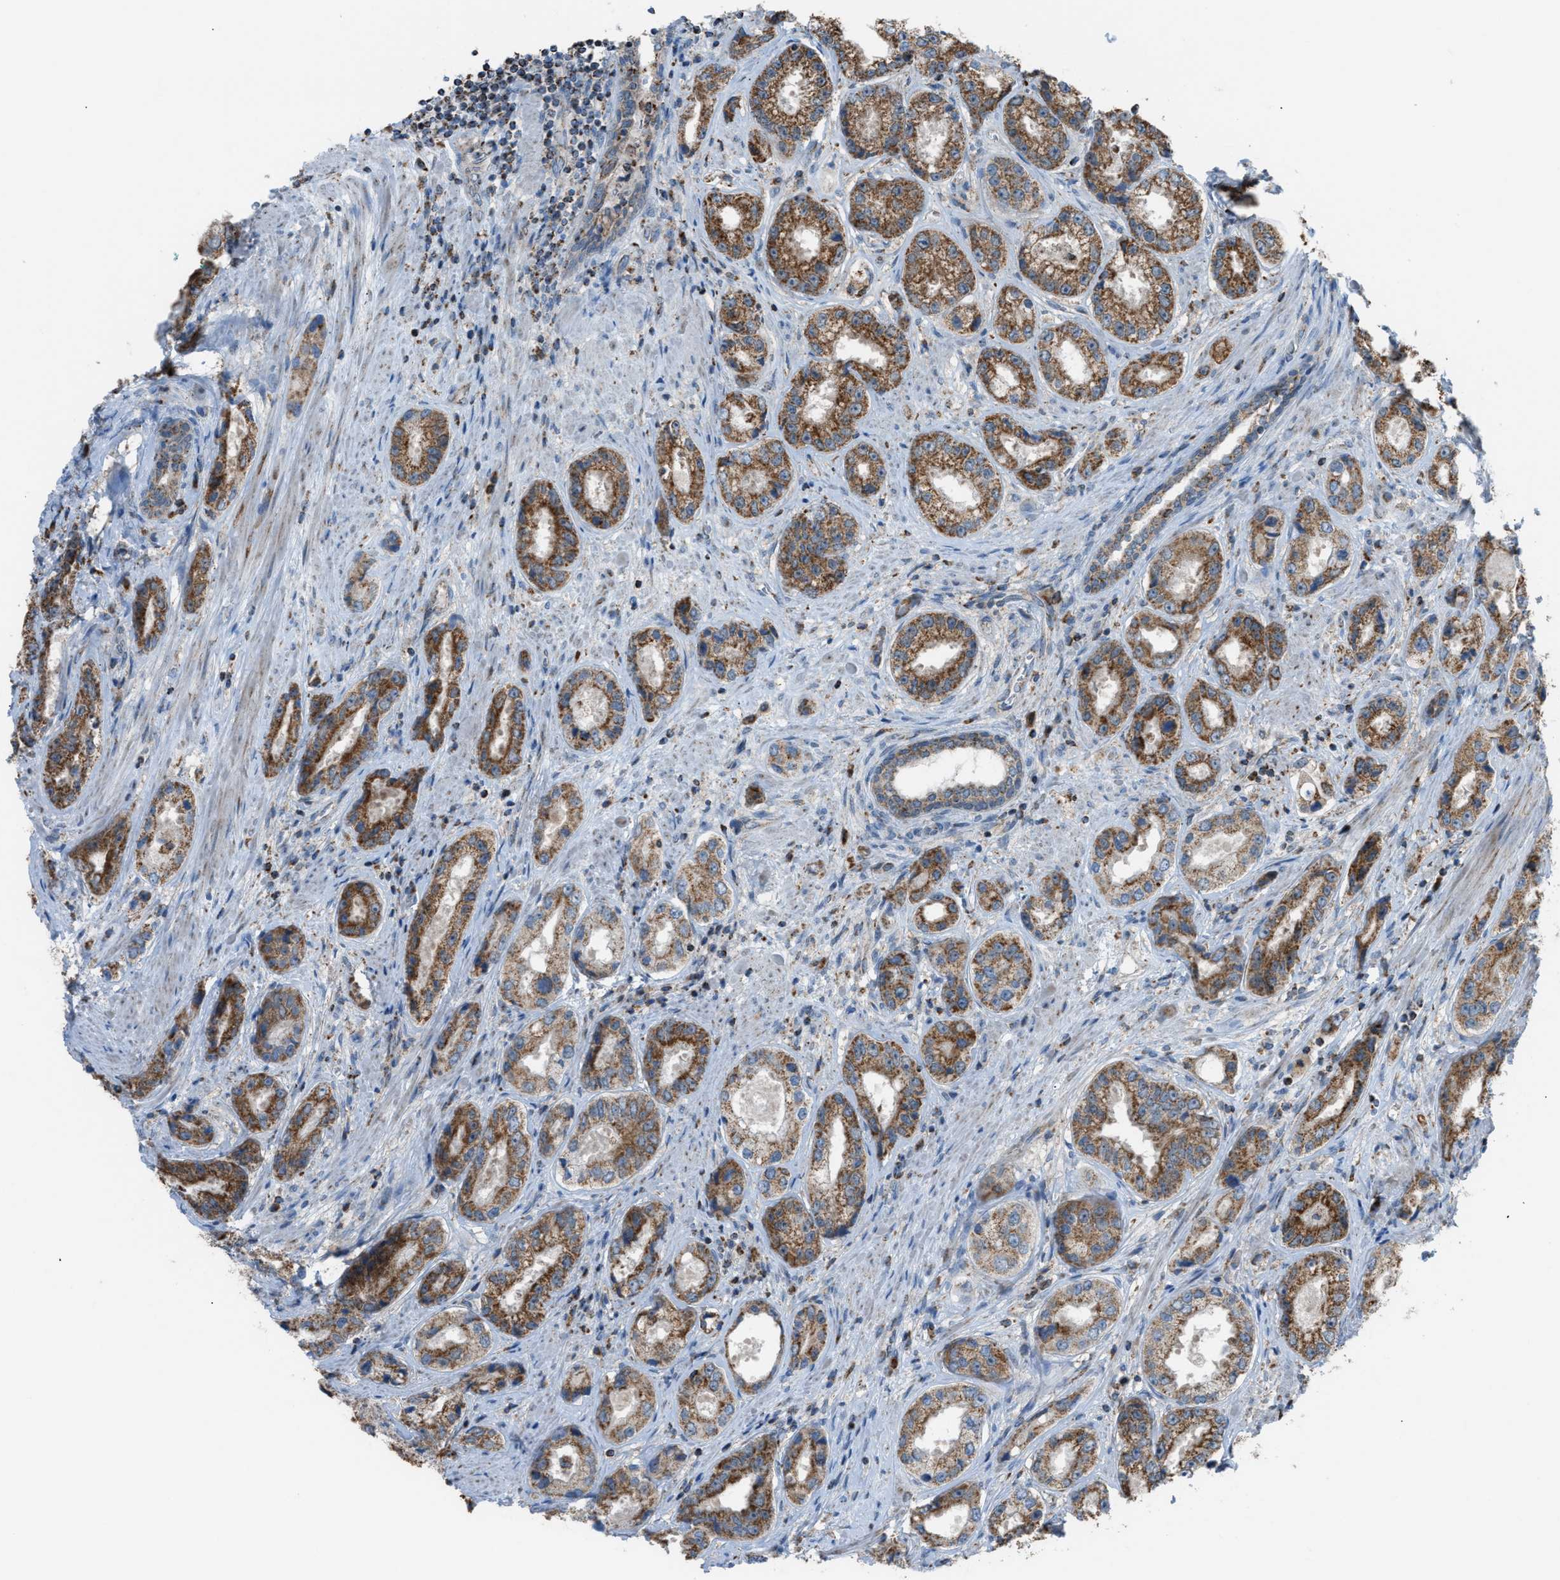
{"staining": {"intensity": "moderate", "quantity": ">75%", "location": "cytoplasmic/membranous"}, "tissue": "prostate cancer", "cell_type": "Tumor cells", "image_type": "cancer", "snomed": [{"axis": "morphology", "description": "Adenocarcinoma, High grade"}, {"axis": "topography", "description": "Prostate"}], "caption": "A histopathology image of prostate high-grade adenocarcinoma stained for a protein shows moderate cytoplasmic/membranous brown staining in tumor cells.", "gene": "SRM", "patient": {"sex": "male", "age": 61}}